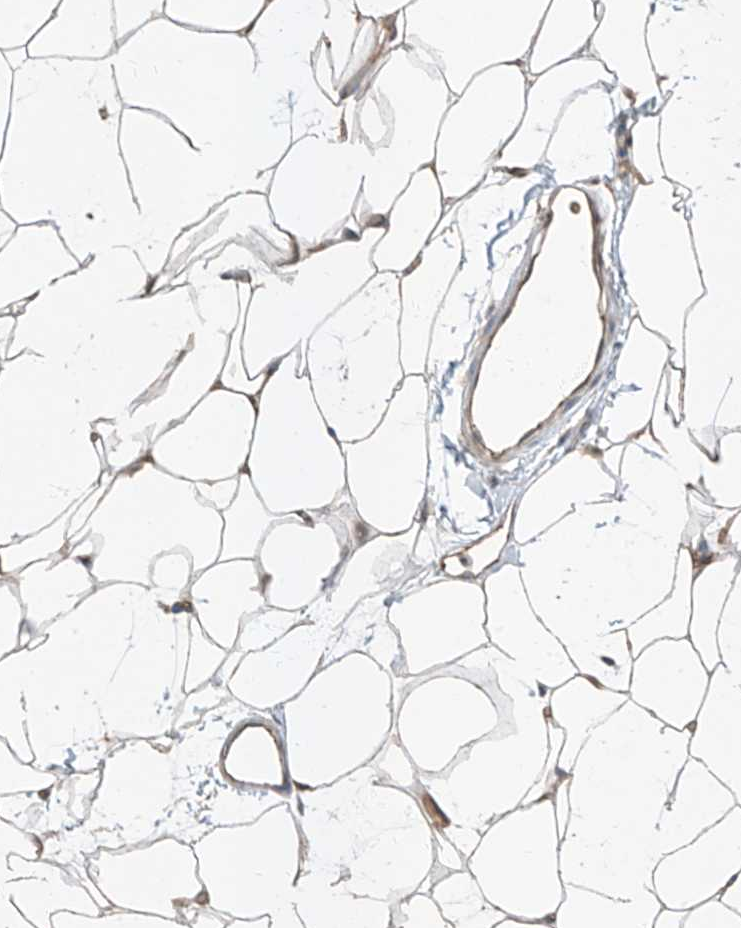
{"staining": {"intensity": "weak", "quantity": ">75%", "location": "cytoplasmic/membranous"}, "tissue": "adipose tissue", "cell_type": "Adipocytes", "image_type": "normal", "snomed": [{"axis": "morphology", "description": "Normal tissue, NOS"}, {"axis": "topography", "description": "Breast"}], "caption": "High-magnification brightfield microscopy of unremarkable adipose tissue stained with DAB (3,3'-diaminobenzidine) (brown) and counterstained with hematoxylin (blue). adipocytes exhibit weak cytoplasmic/membranous positivity is identified in about>75% of cells. The staining was performed using DAB (3,3'-diaminobenzidine) to visualize the protein expression in brown, while the nuclei were stained in blue with hematoxylin (Magnification: 20x).", "gene": "EPHX4", "patient": {"sex": "female", "age": 23}}